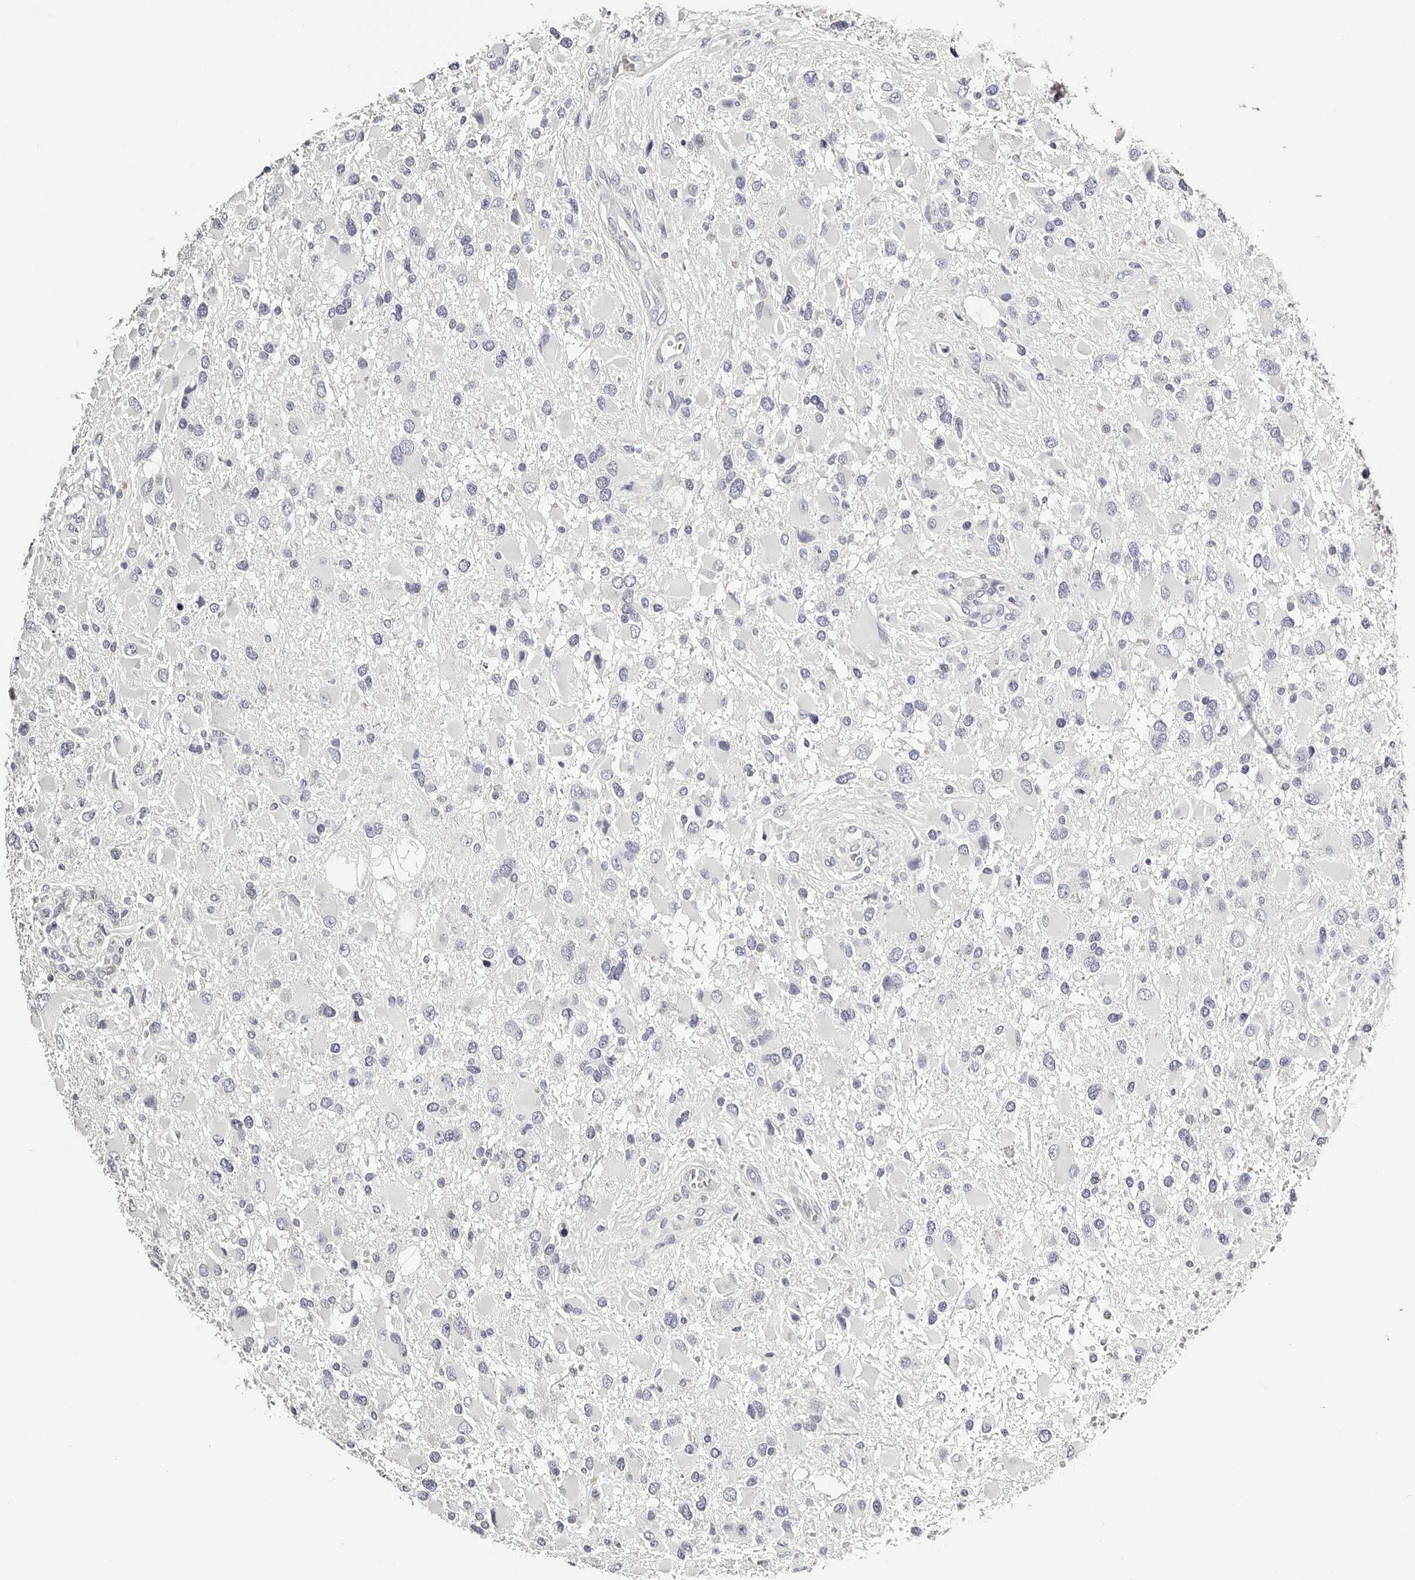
{"staining": {"intensity": "negative", "quantity": "none", "location": "none"}, "tissue": "glioma", "cell_type": "Tumor cells", "image_type": "cancer", "snomed": [{"axis": "morphology", "description": "Glioma, malignant, High grade"}, {"axis": "topography", "description": "Brain"}], "caption": "Immunohistochemical staining of human malignant glioma (high-grade) exhibits no significant staining in tumor cells.", "gene": "ROM1", "patient": {"sex": "male", "age": 53}}